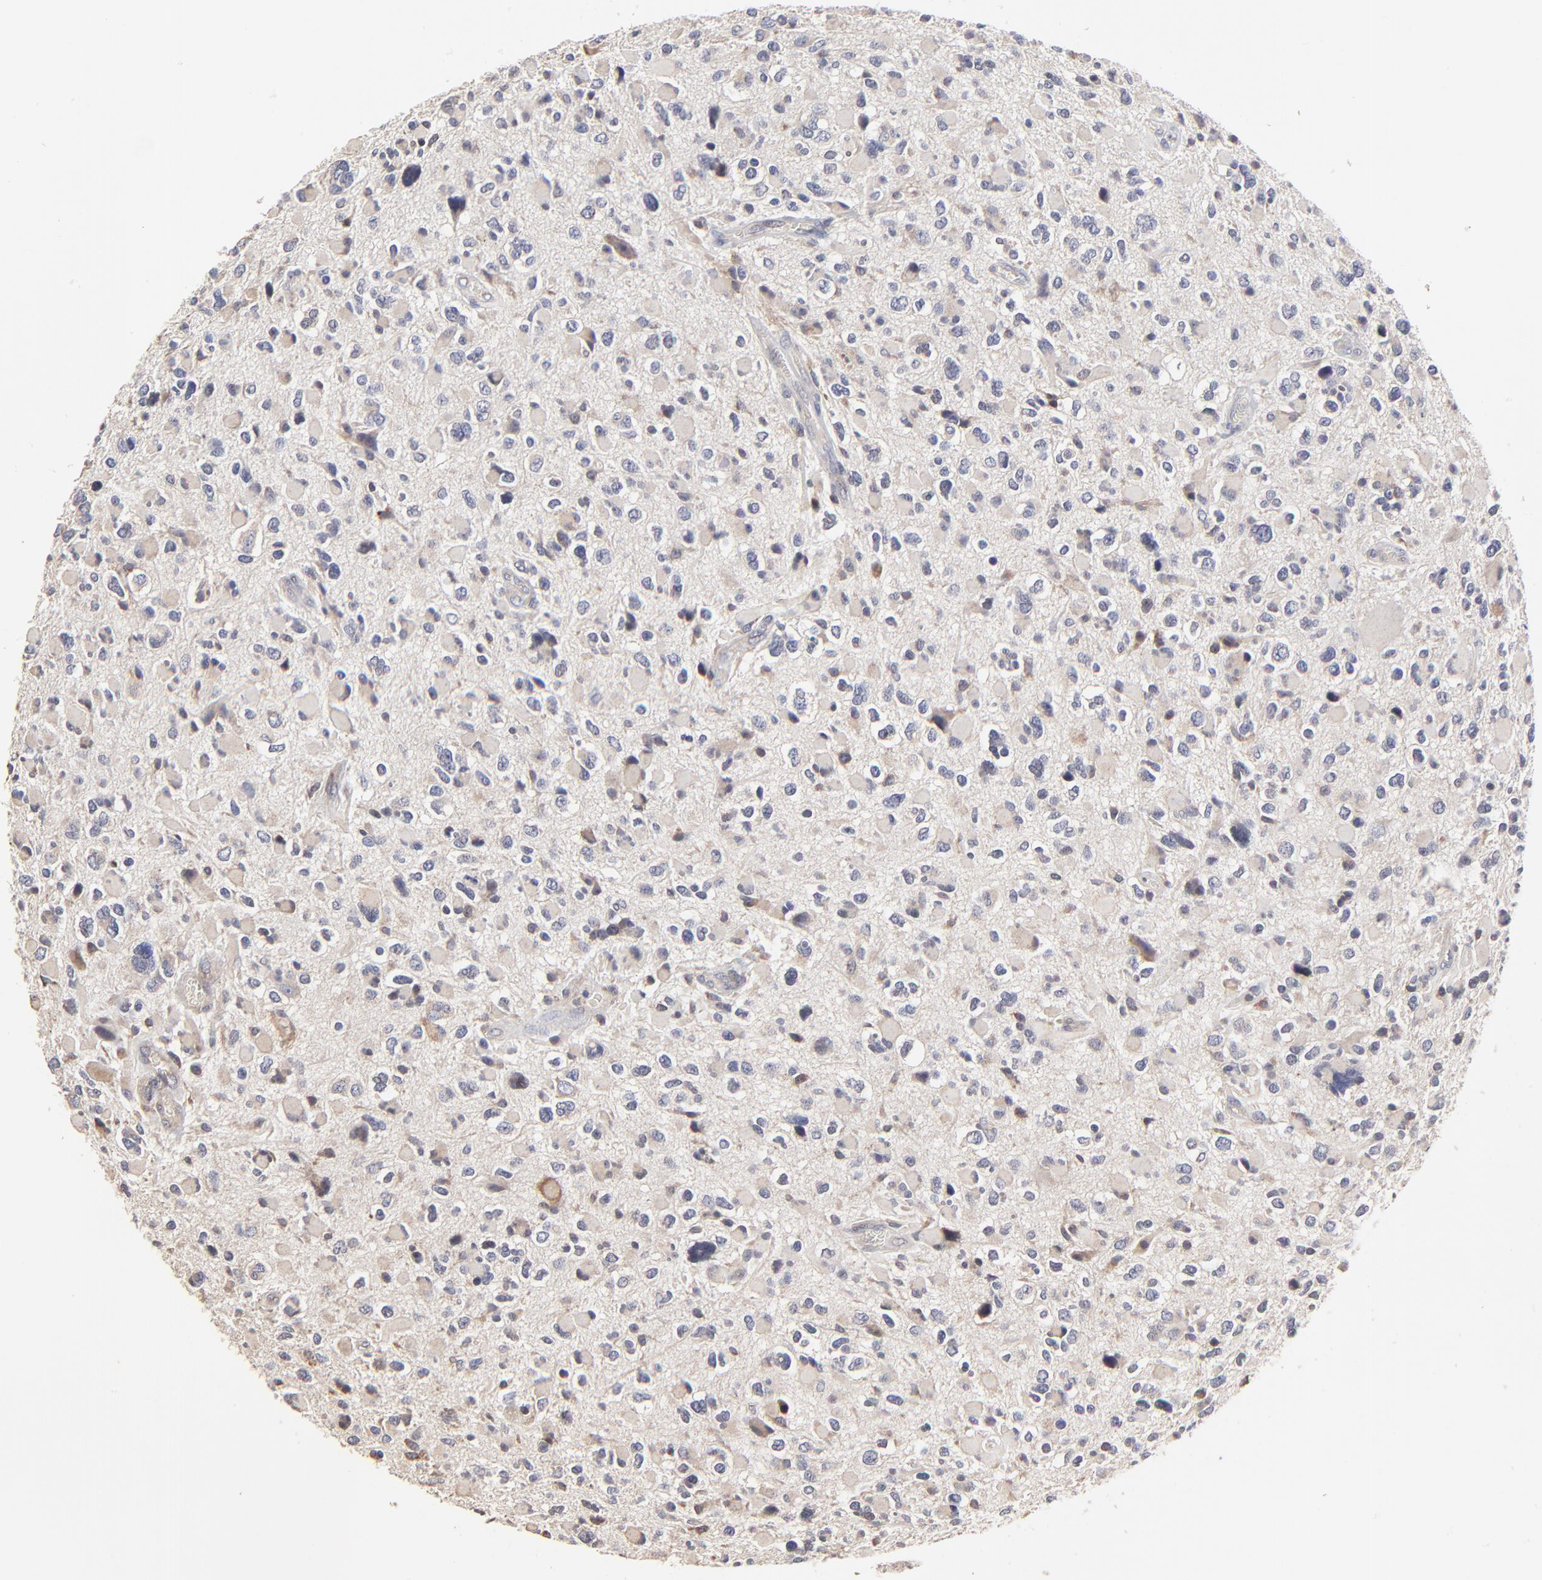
{"staining": {"intensity": "weak", "quantity": "<25%", "location": "cytoplasmic/membranous"}, "tissue": "glioma", "cell_type": "Tumor cells", "image_type": "cancer", "snomed": [{"axis": "morphology", "description": "Glioma, malignant, High grade"}, {"axis": "topography", "description": "Brain"}], "caption": "IHC of glioma reveals no positivity in tumor cells.", "gene": "ELP2", "patient": {"sex": "female", "age": 37}}